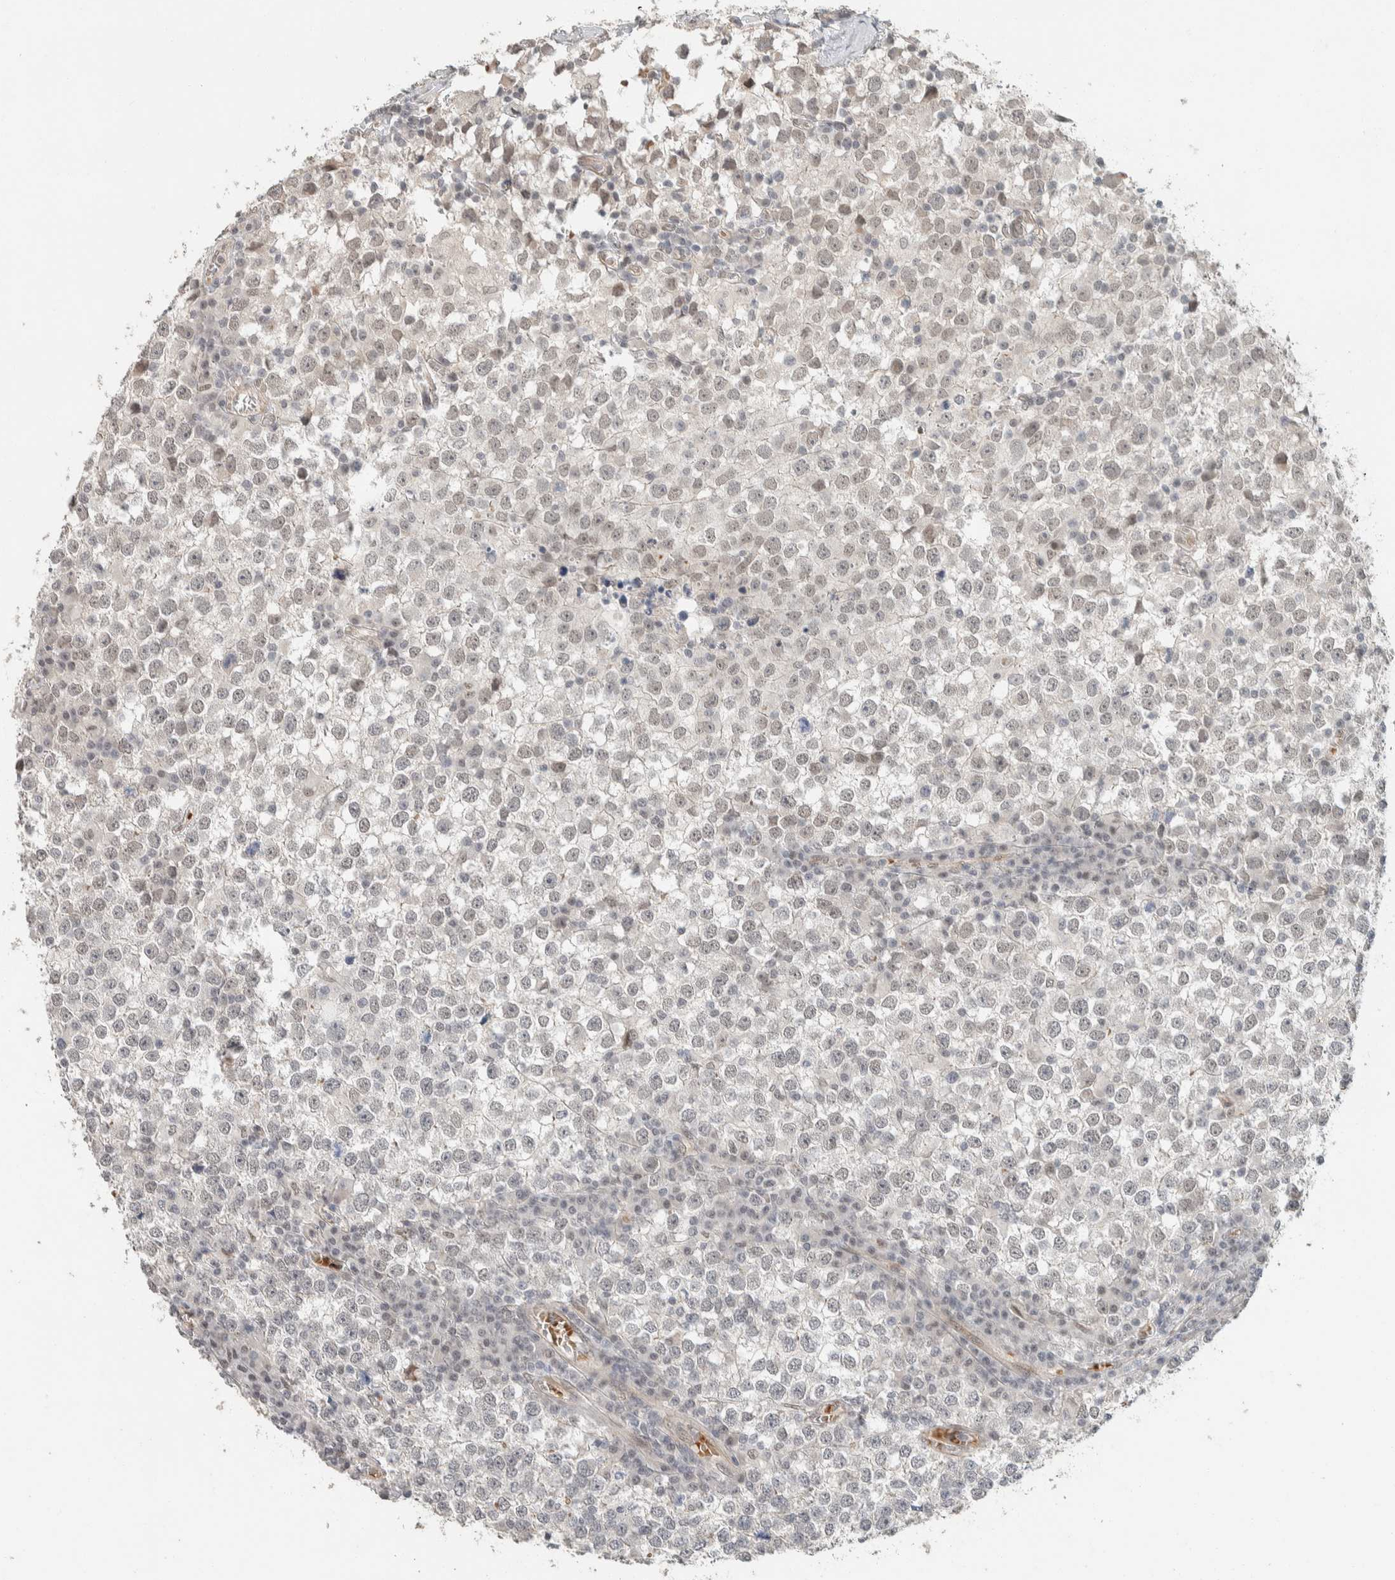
{"staining": {"intensity": "weak", "quantity": "25%-75%", "location": "nuclear"}, "tissue": "testis cancer", "cell_type": "Tumor cells", "image_type": "cancer", "snomed": [{"axis": "morphology", "description": "Seminoma, NOS"}, {"axis": "topography", "description": "Testis"}], "caption": "About 25%-75% of tumor cells in testis cancer (seminoma) reveal weak nuclear protein staining as visualized by brown immunohistochemical staining.", "gene": "ZBTB2", "patient": {"sex": "male", "age": 65}}